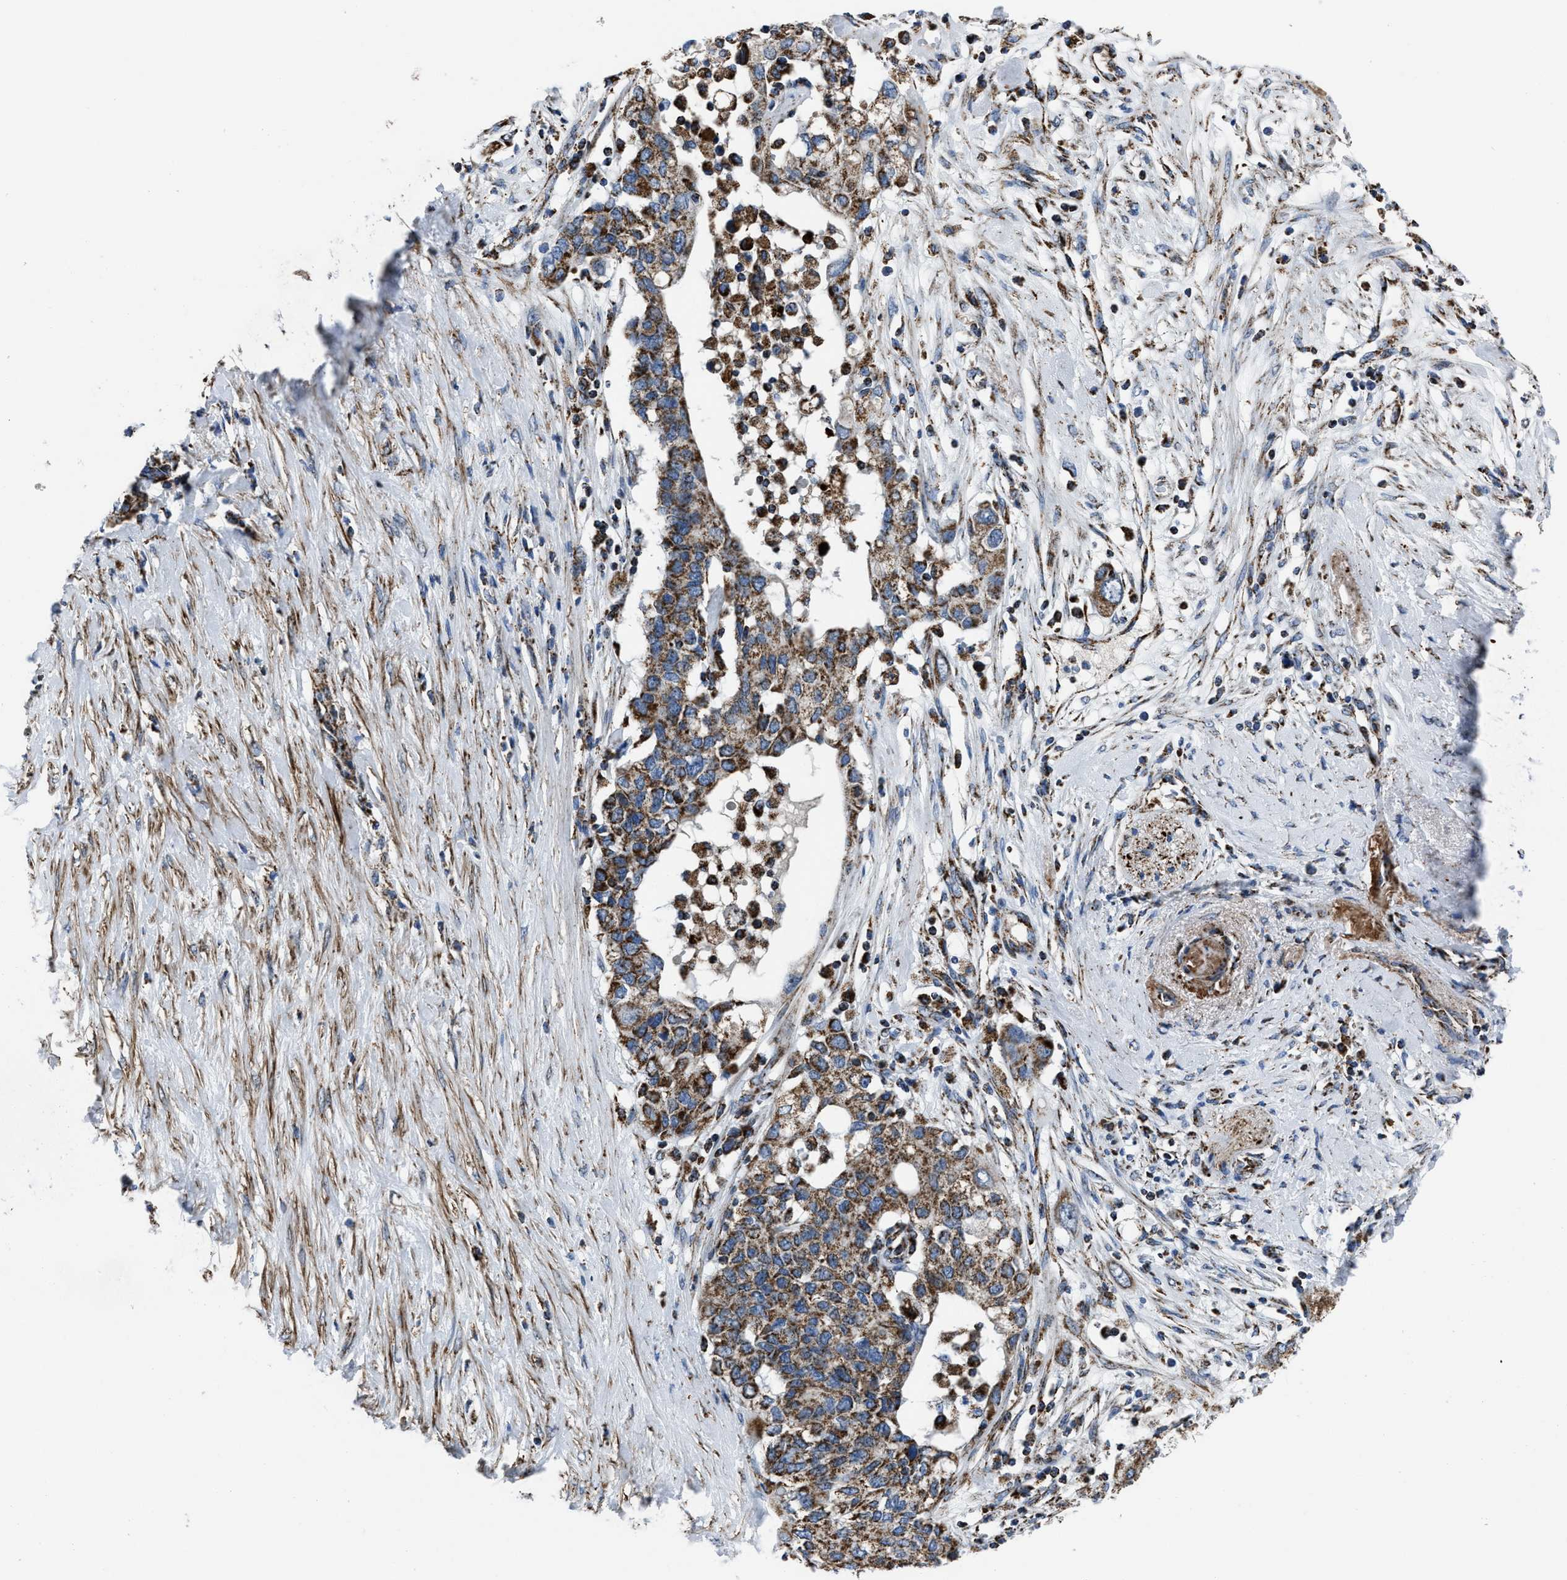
{"staining": {"intensity": "moderate", "quantity": ">75%", "location": "cytoplasmic/membranous"}, "tissue": "pancreatic cancer", "cell_type": "Tumor cells", "image_type": "cancer", "snomed": [{"axis": "morphology", "description": "Adenocarcinoma, NOS"}, {"axis": "topography", "description": "Pancreas"}], "caption": "Approximately >75% of tumor cells in adenocarcinoma (pancreatic) show moderate cytoplasmic/membranous protein expression as visualized by brown immunohistochemical staining.", "gene": "NSD3", "patient": {"sex": "female", "age": 56}}